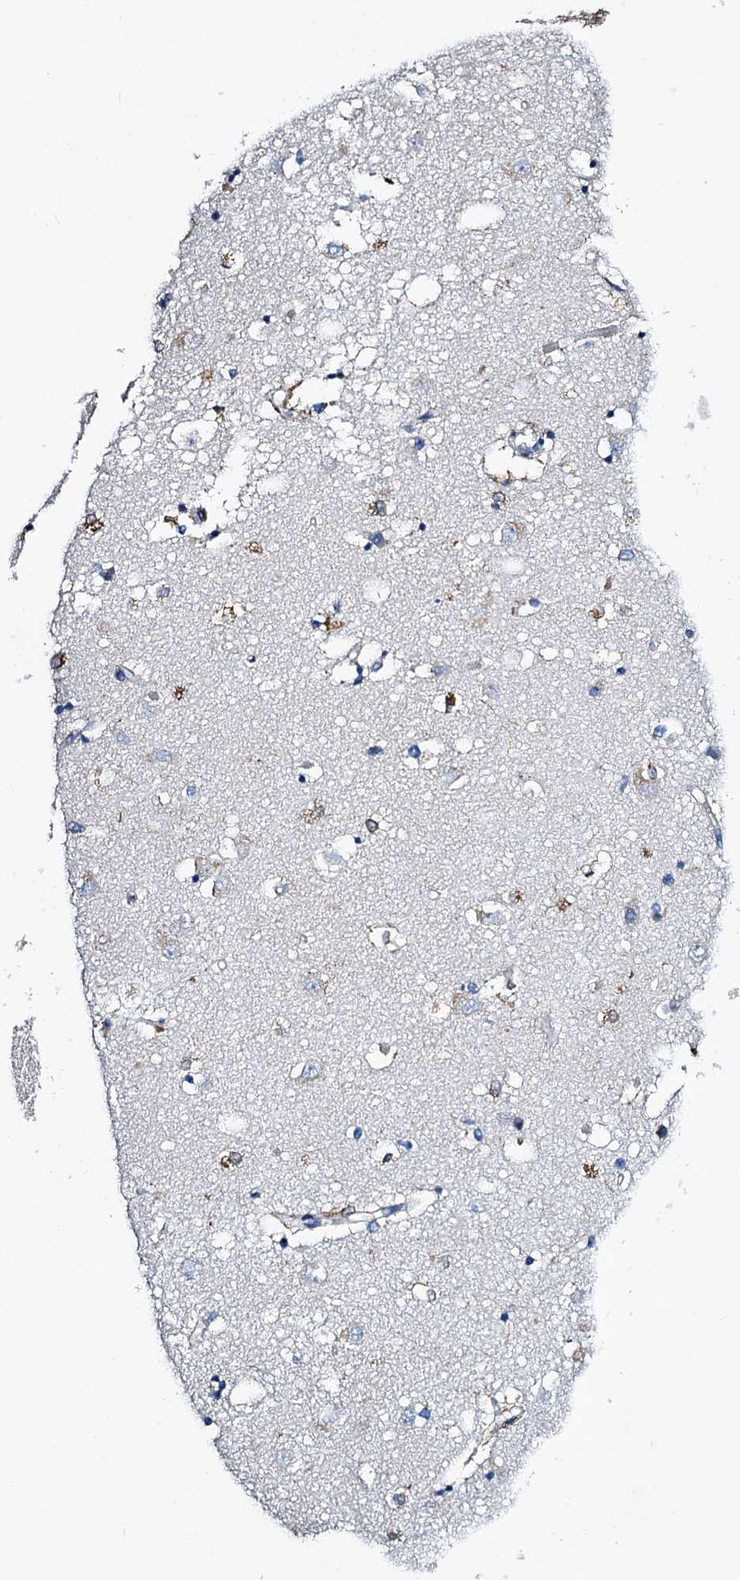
{"staining": {"intensity": "strong", "quantity": "<25%", "location": "cytoplasmic/membranous"}, "tissue": "caudate", "cell_type": "Glial cells", "image_type": "normal", "snomed": [{"axis": "morphology", "description": "Normal tissue, NOS"}, {"axis": "topography", "description": "Lateral ventricle wall"}], "caption": "Immunohistochemical staining of unremarkable human caudate exhibits medium levels of strong cytoplasmic/membranous positivity in approximately <25% of glial cells.", "gene": "FREM3", "patient": {"sex": "male", "age": 45}}